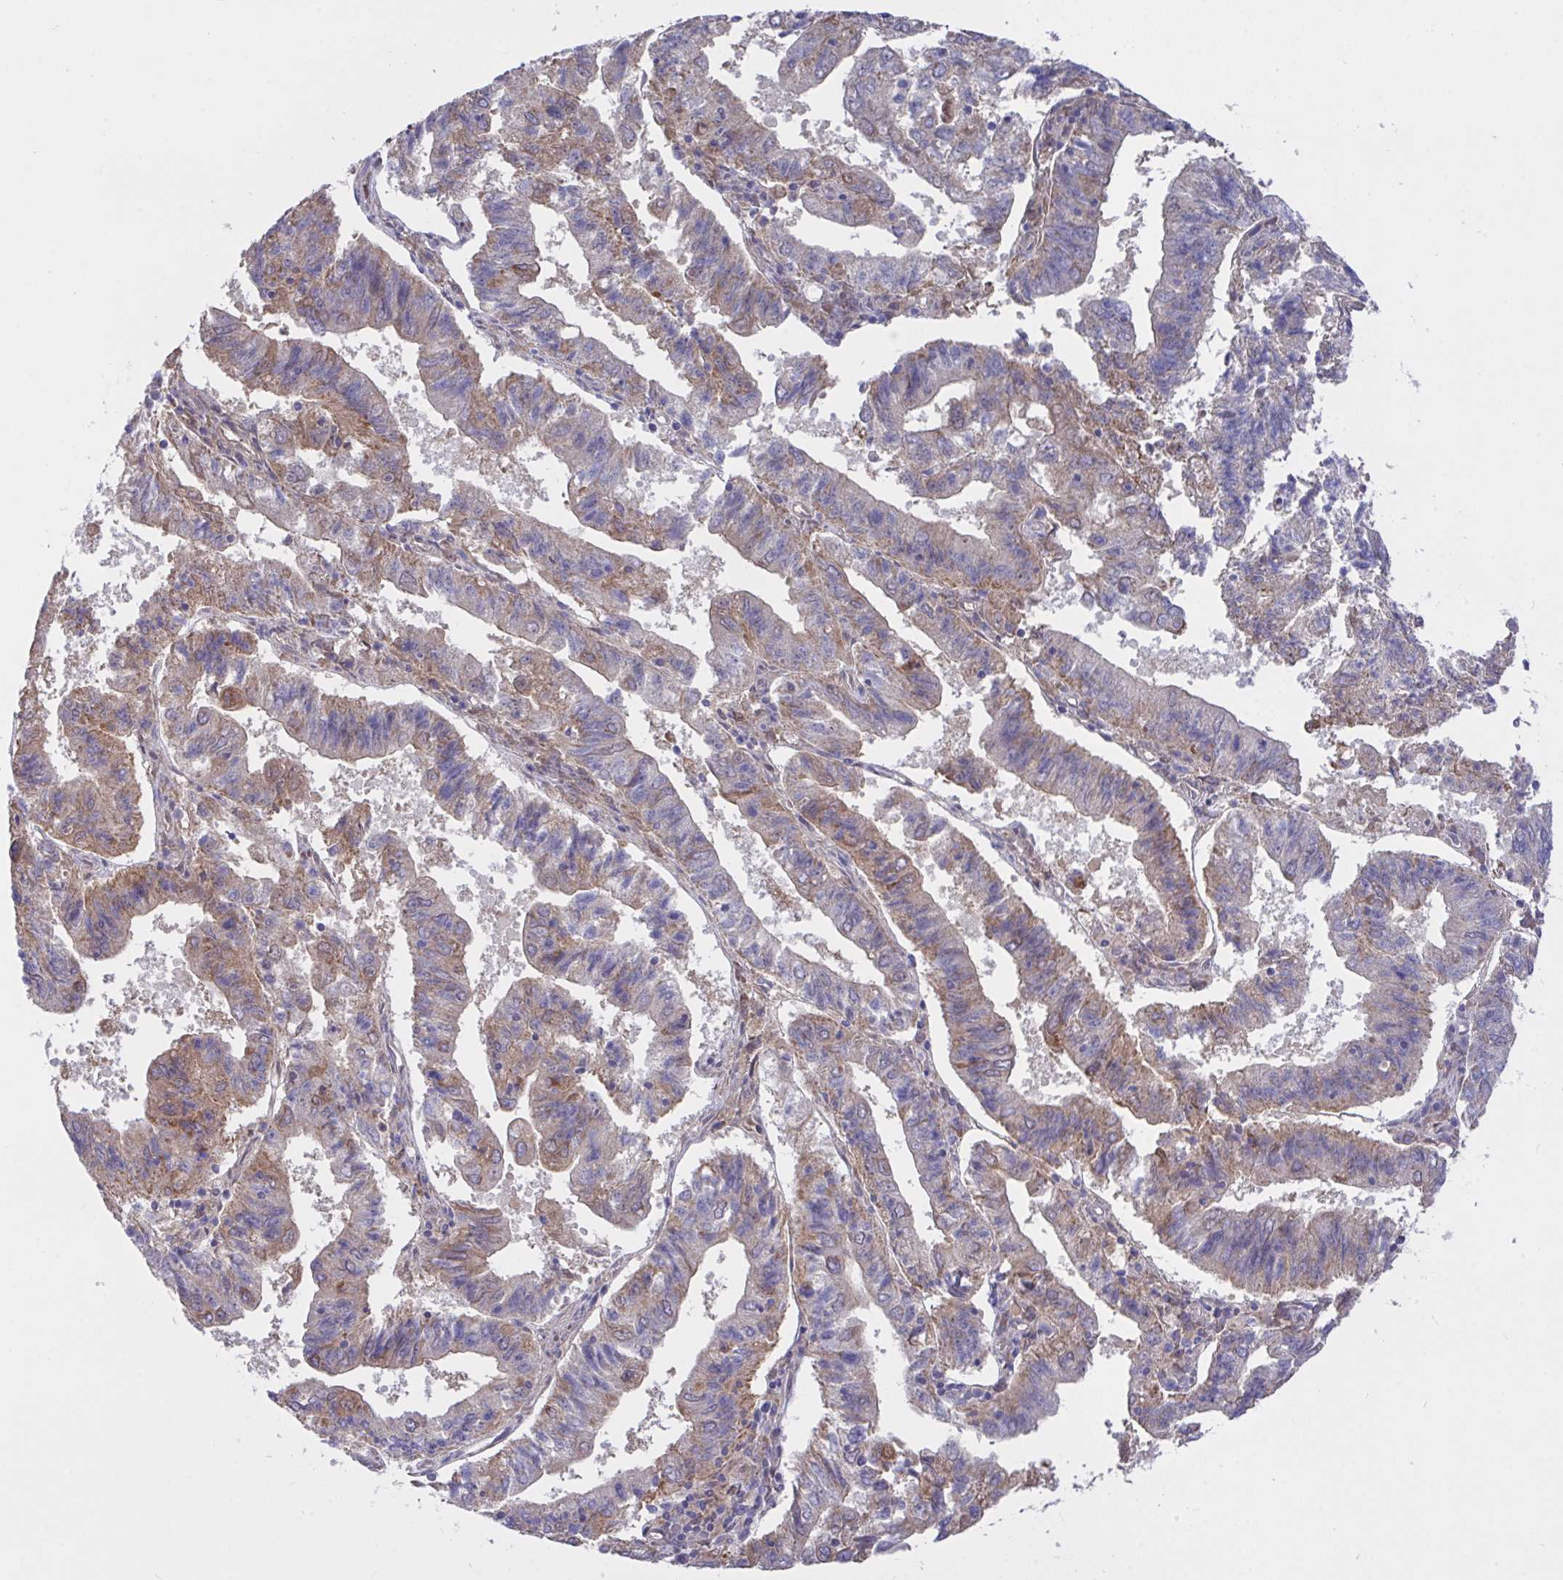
{"staining": {"intensity": "weak", "quantity": "25%-75%", "location": "cytoplasmic/membranous"}, "tissue": "endometrial cancer", "cell_type": "Tumor cells", "image_type": "cancer", "snomed": [{"axis": "morphology", "description": "Adenocarcinoma, NOS"}, {"axis": "topography", "description": "Endometrium"}], "caption": "Human endometrial cancer (adenocarcinoma) stained for a protein (brown) demonstrates weak cytoplasmic/membranous positive positivity in about 25%-75% of tumor cells.", "gene": "L3HYPDH", "patient": {"sex": "female", "age": 82}}